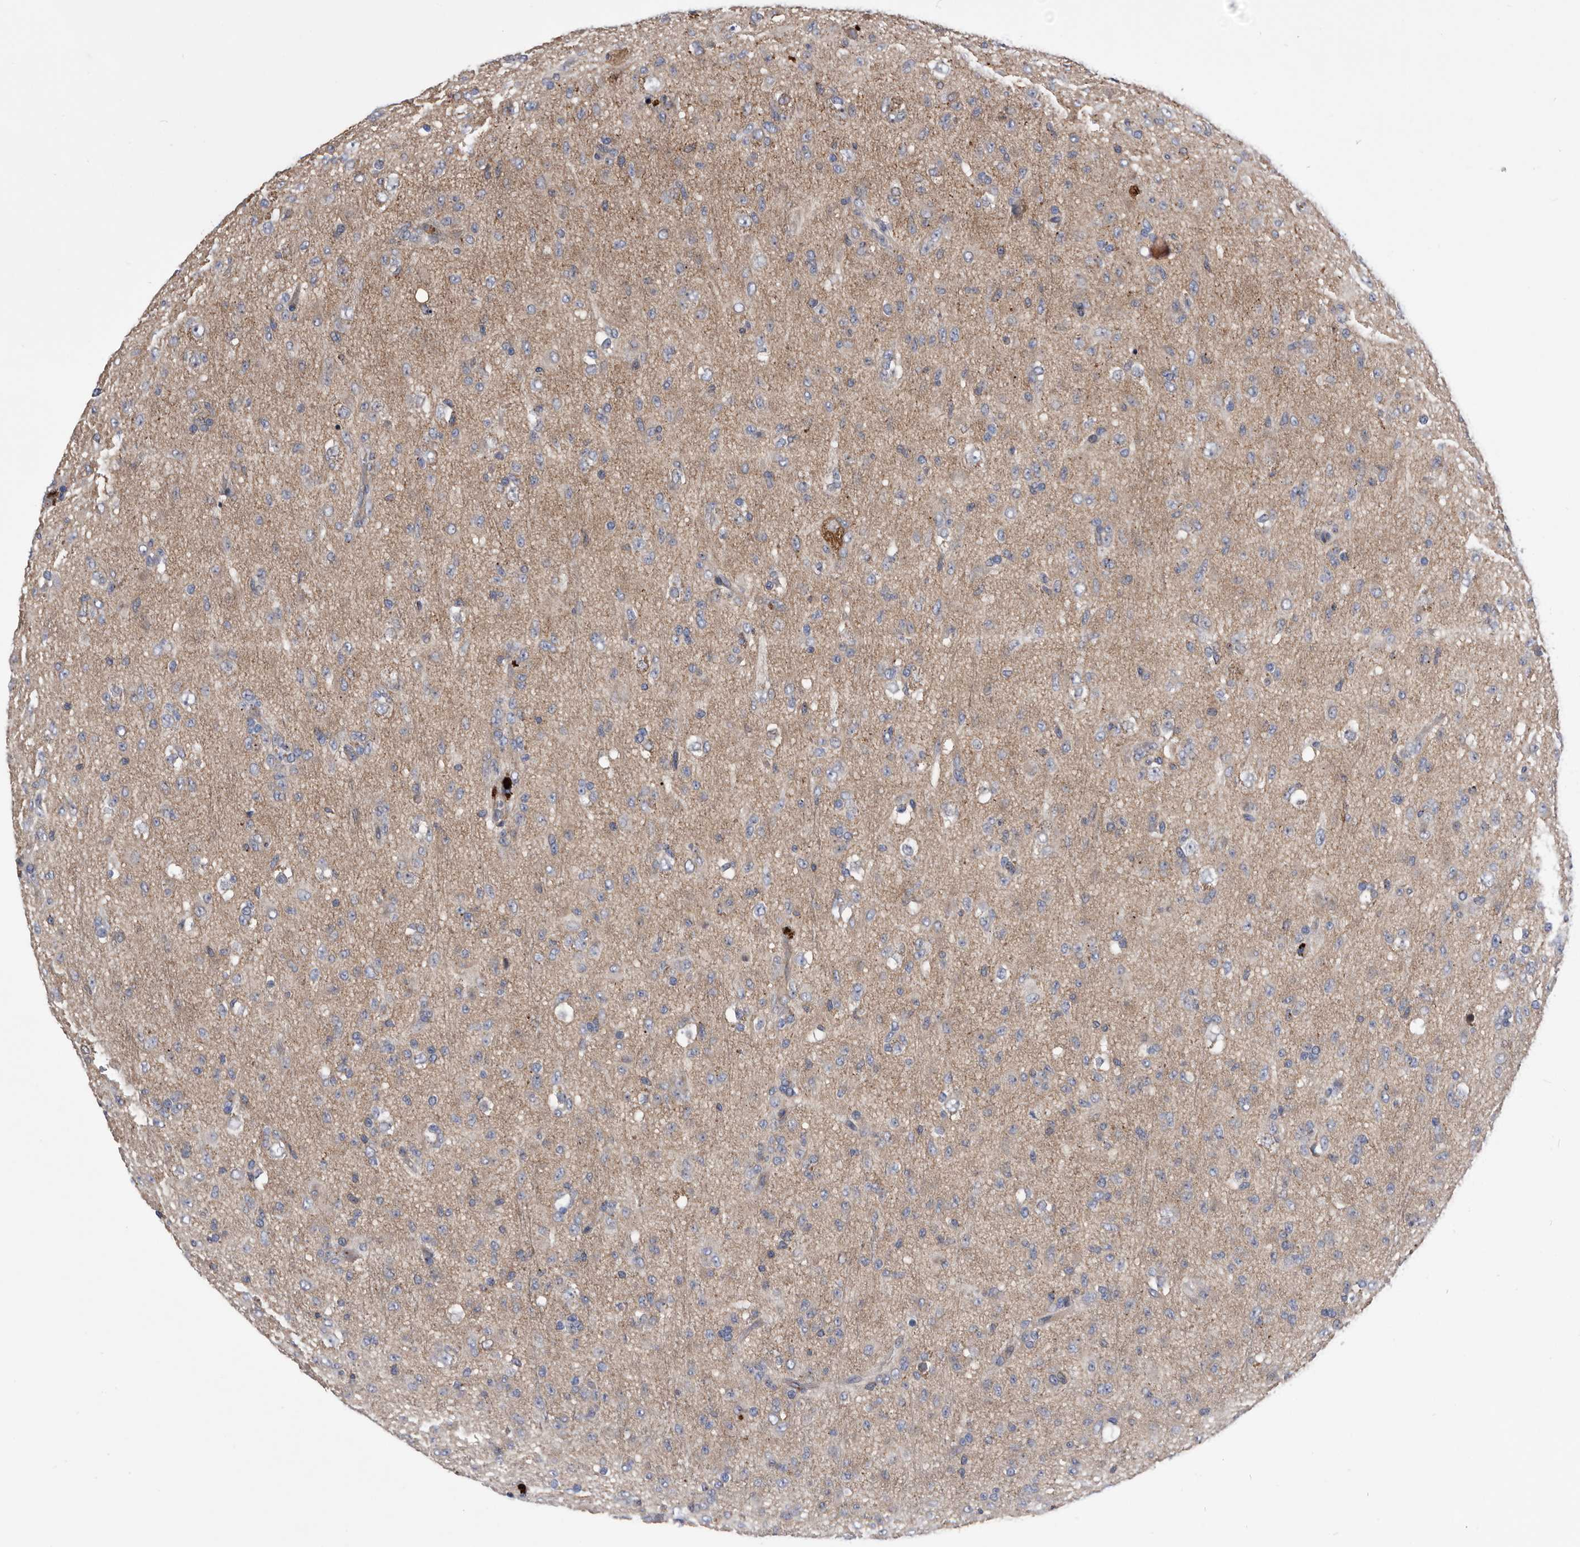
{"staining": {"intensity": "weak", "quantity": "<25%", "location": "cytoplasmic/membranous"}, "tissue": "glioma", "cell_type": "Tumor cells", "image_type": "cancer", "snomed": [{"axis": "morphology", "description": "Glioma, malignant, Low grade"}, {"axis": "topography", "description": "Brain"}], "caption": "DAB immunohistochemical staining of human glioma demonstrates no significant positivity in tumor cells. (DAB (3,3'-diaminobenzidine) immunohistochemistry, high magnification).", "gene": "BAIAP3", "patient": {"sex": "male", "age": 65}}